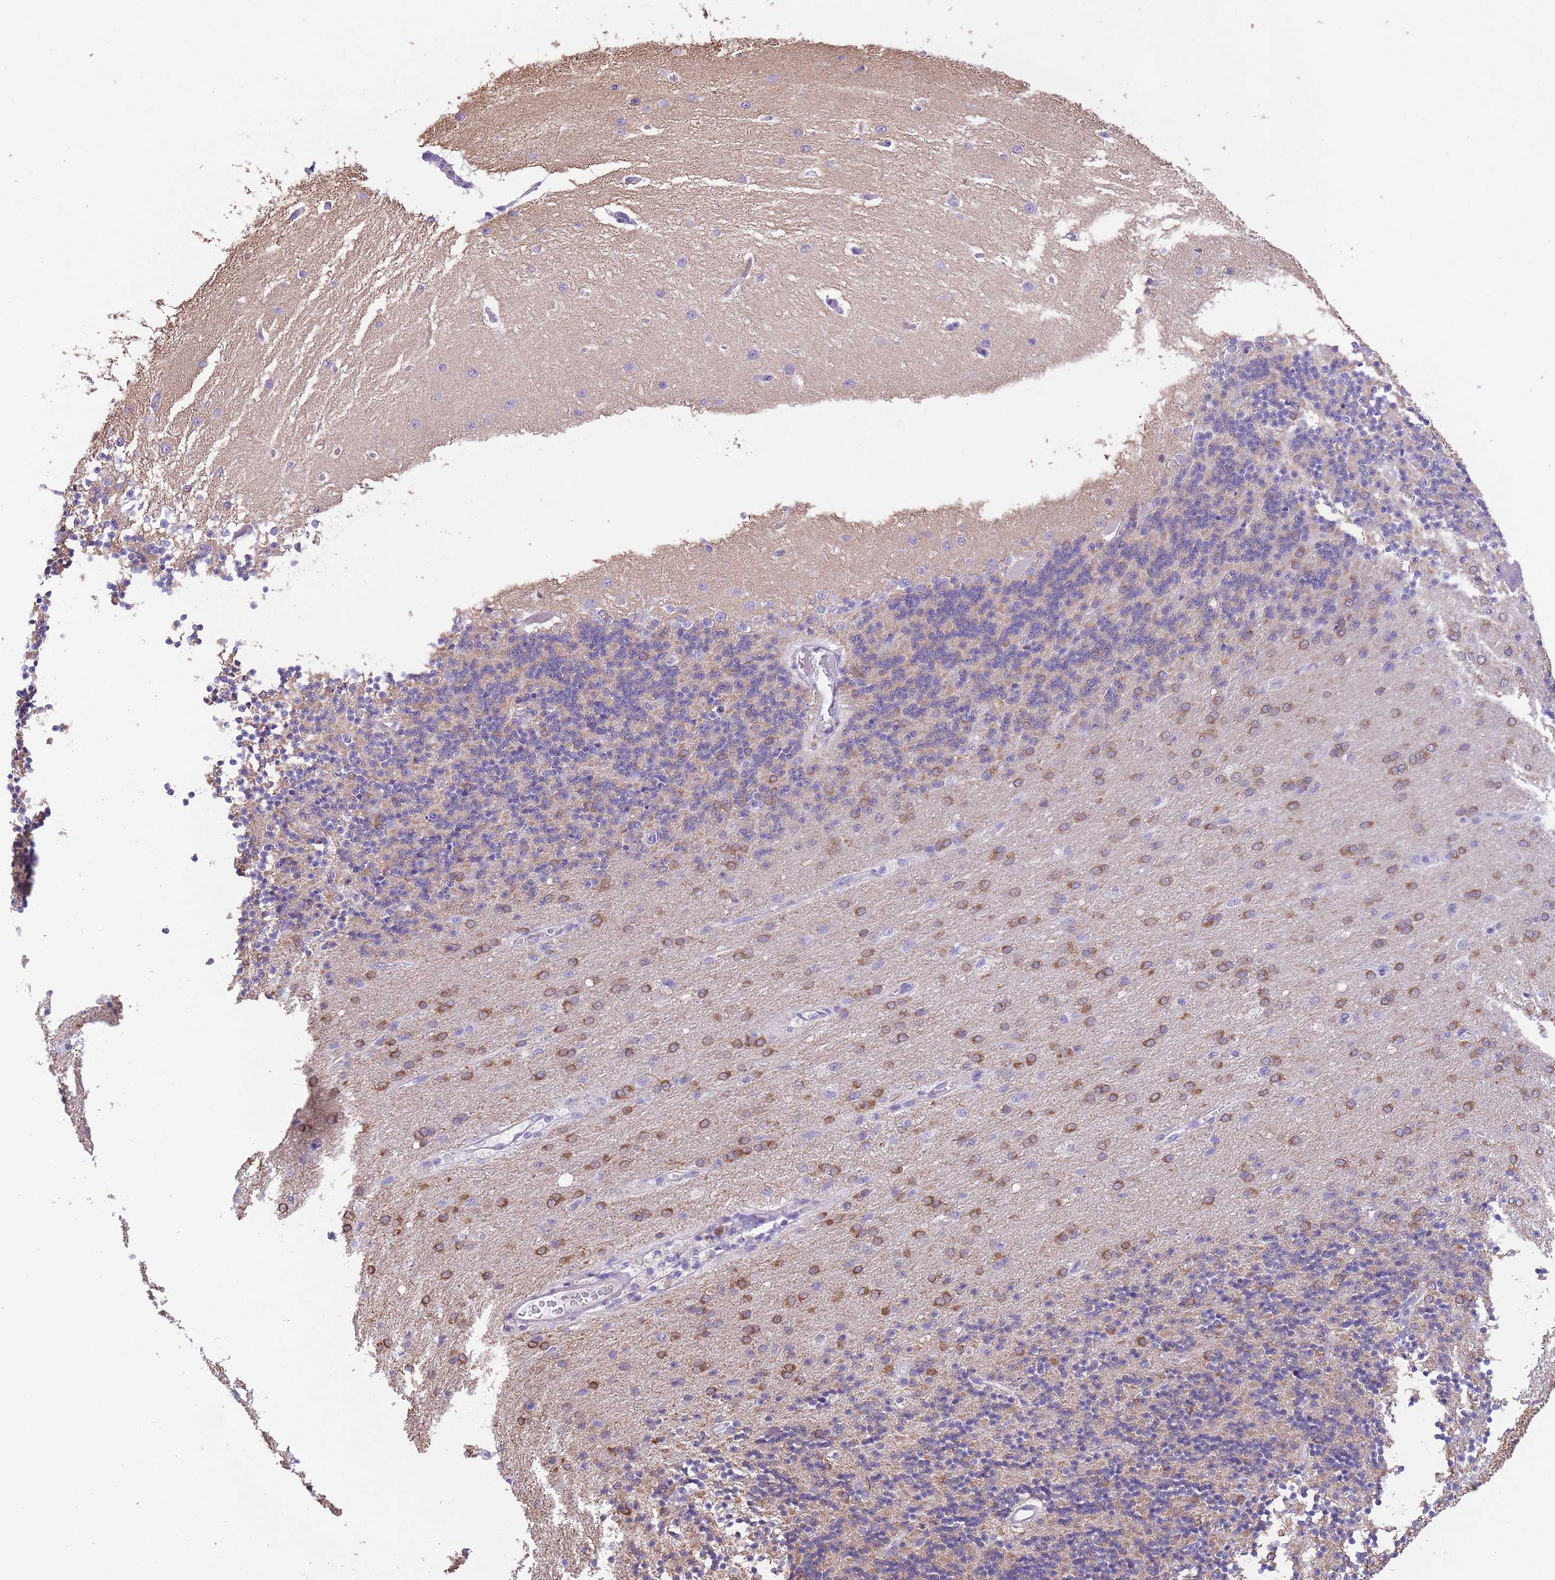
{"staining": {"intensity": "weak", "quantity": "25%-75%", "location": "cytoplasmic/membranous"}, "tissue": "cerebellum", "cell_type": "Cells in granular layer", "image_type": "normal", "snomed": [{"axis": "morphology", "description": "Normal tissue, NOS"}, {"axis": "topography", "description": "Cerebellum"}], "caption": "The photomicrograph demonstrates a brown stain indicating the presence of a protein in the cytoplasmic/membranous of cells in granular layer in cerebellum.", "gene": "RHOU", "patient": {"sex": "female", "age": 29}}